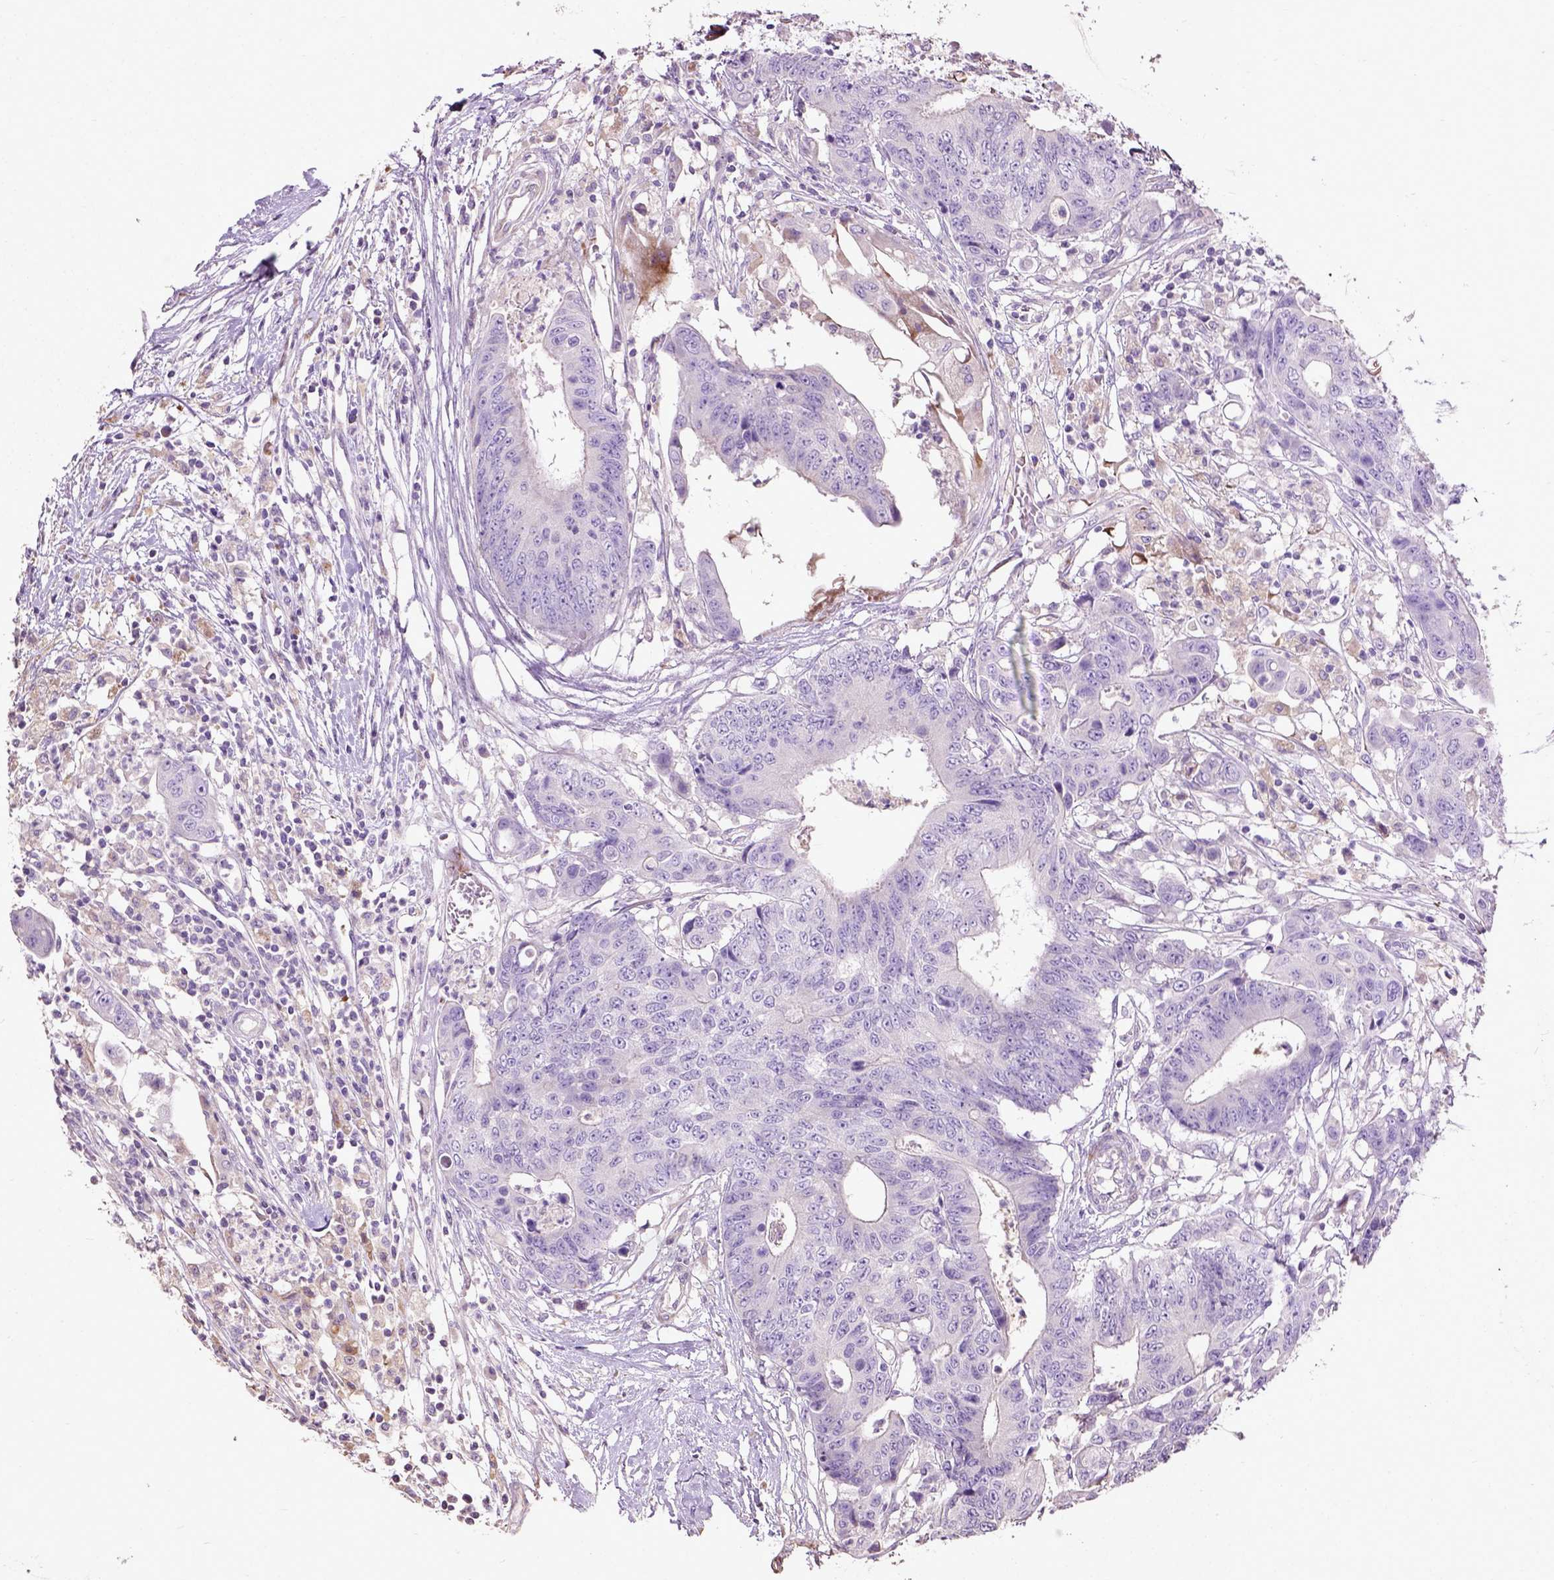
{"staining": {"intensity": "negative", "quantity": "none", "location": "none"}, "tissue": "colorectal cancer", "cell_type": "Tumor cells", "image_type": "cancer", "snomed": [{"axis": "morphology", "description": "Adenocarcinoma, NOS"}, {"axis": "topography", "description": "Colon"}], "caption": "The micrograph displays no staining of tumor cells in adenocarcinoma (colorectal).", "gene": "PKP3", "patient": {"sex": "female", "age": 48}}